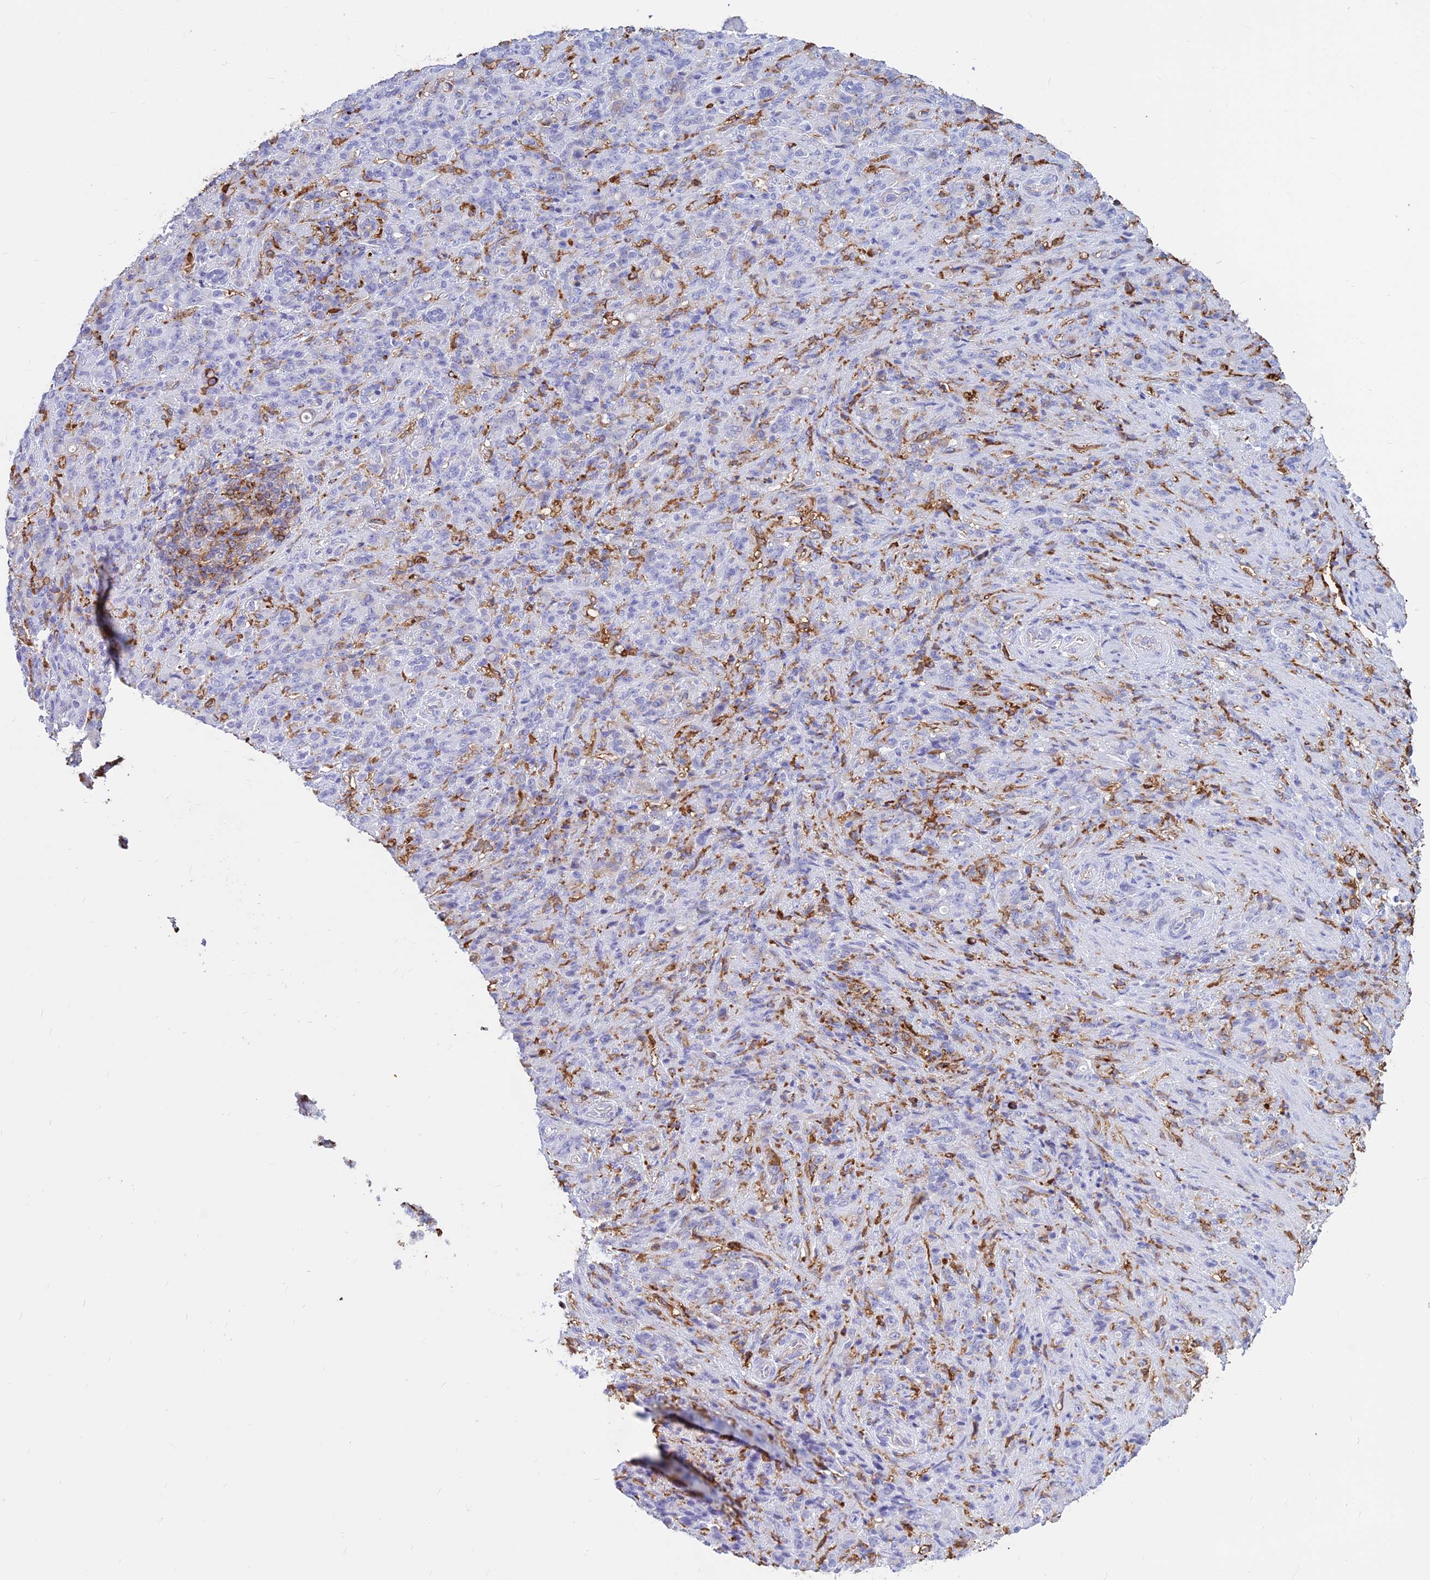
{"staining": {"intensity": "negative", "quantity": "none", "location": "none"}, "tissue": "stomach cancer", "cell_type": "Tumor cells", "image_type": "cancer", "snomed": [{"axis": "morphology", "description": "Adenocarcinoma, NOS"}, {"axis": "topography", "description": "Stomach"}], "caption": "This is an IHC image of human adenocarcinoma (stomach). There is no positivity in tumor cells.", "gene": "HLA-DRB1", "patient": {"sex": "female", "age": 79}}